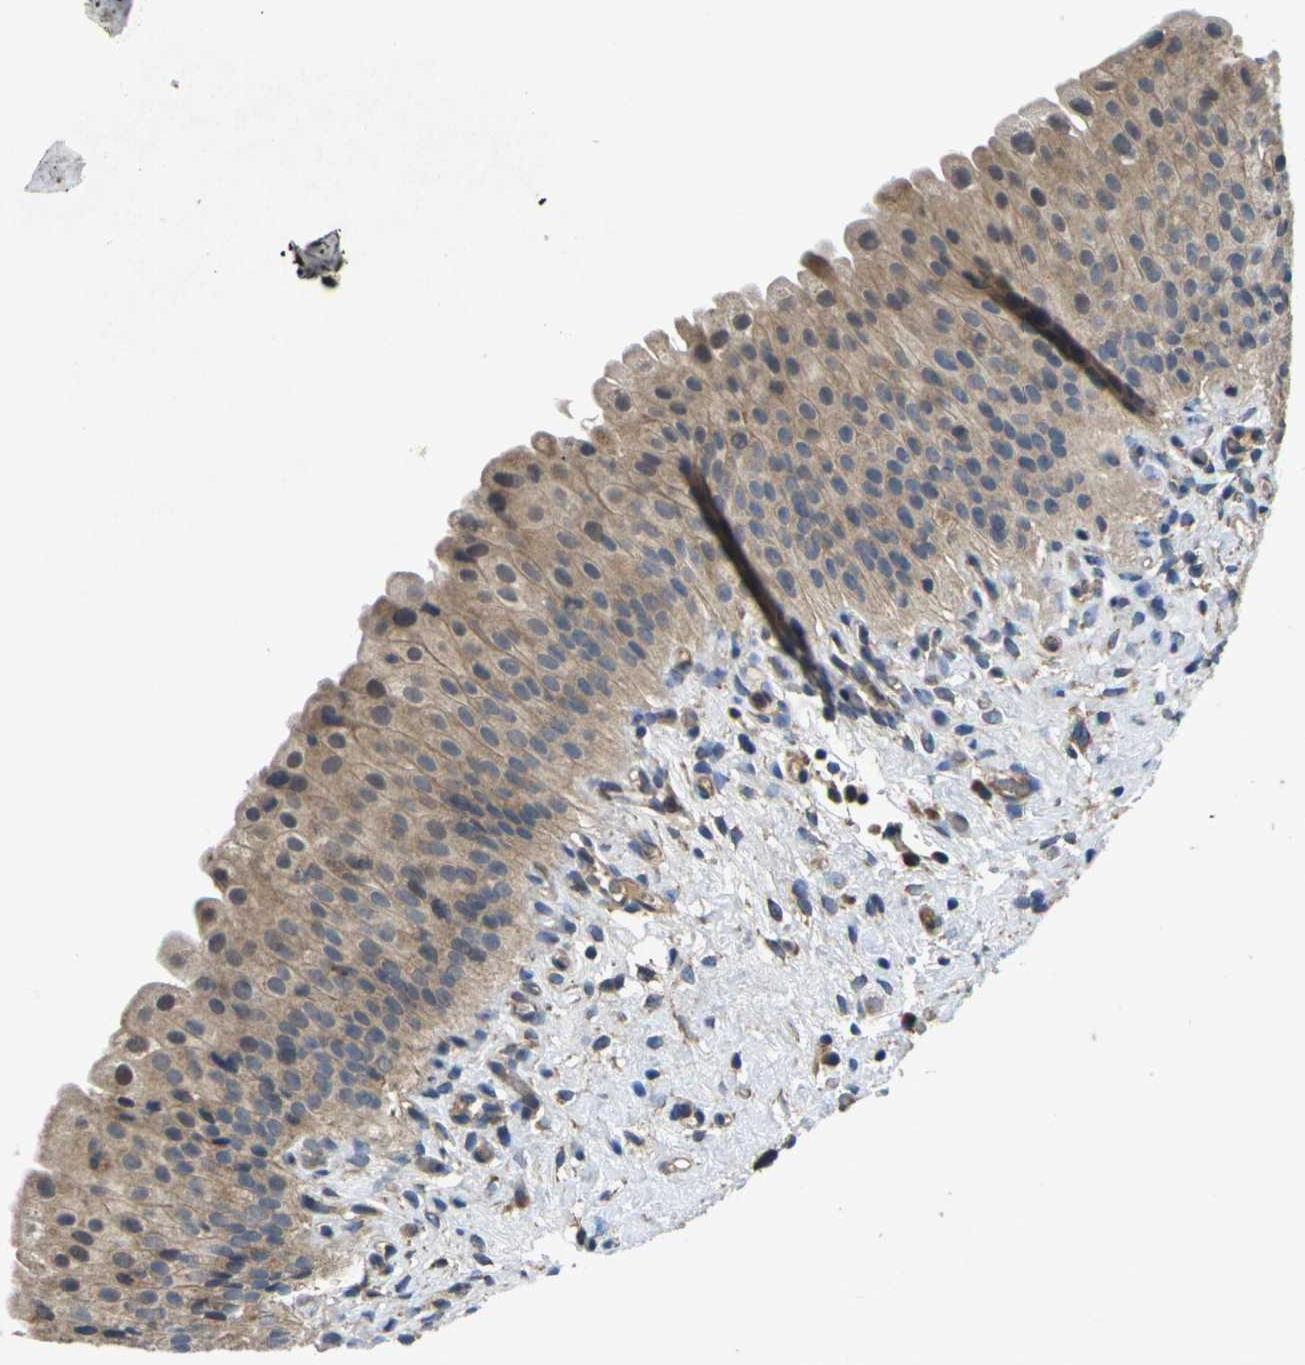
{"staining": {"intensity": "moderate", "quantity": ">75%", "location": "cytoplasmic/membranous"}, "tissue": "urinary bladder", "cell_type": "Urothelial cells", "image_type": "normal", "snomed": [{"axis": "morphology", "description": "Normal tissue, NOS"}, {"axis": "morphology", "description": "Urothelial carcinoma, High grade"}, {"axis": "topography", "description": "Urinary bladder"}], "caption": "Protein expression analysis of benign urinary bladder shows moderate cytoplasmic/membranous staining in about >75% of urothelial cells. (DAB IHC, brown staining for protein, blue staining for nuclei).", "gene": "KIF1B", "patient": {"sex": "male", "age": 46}}